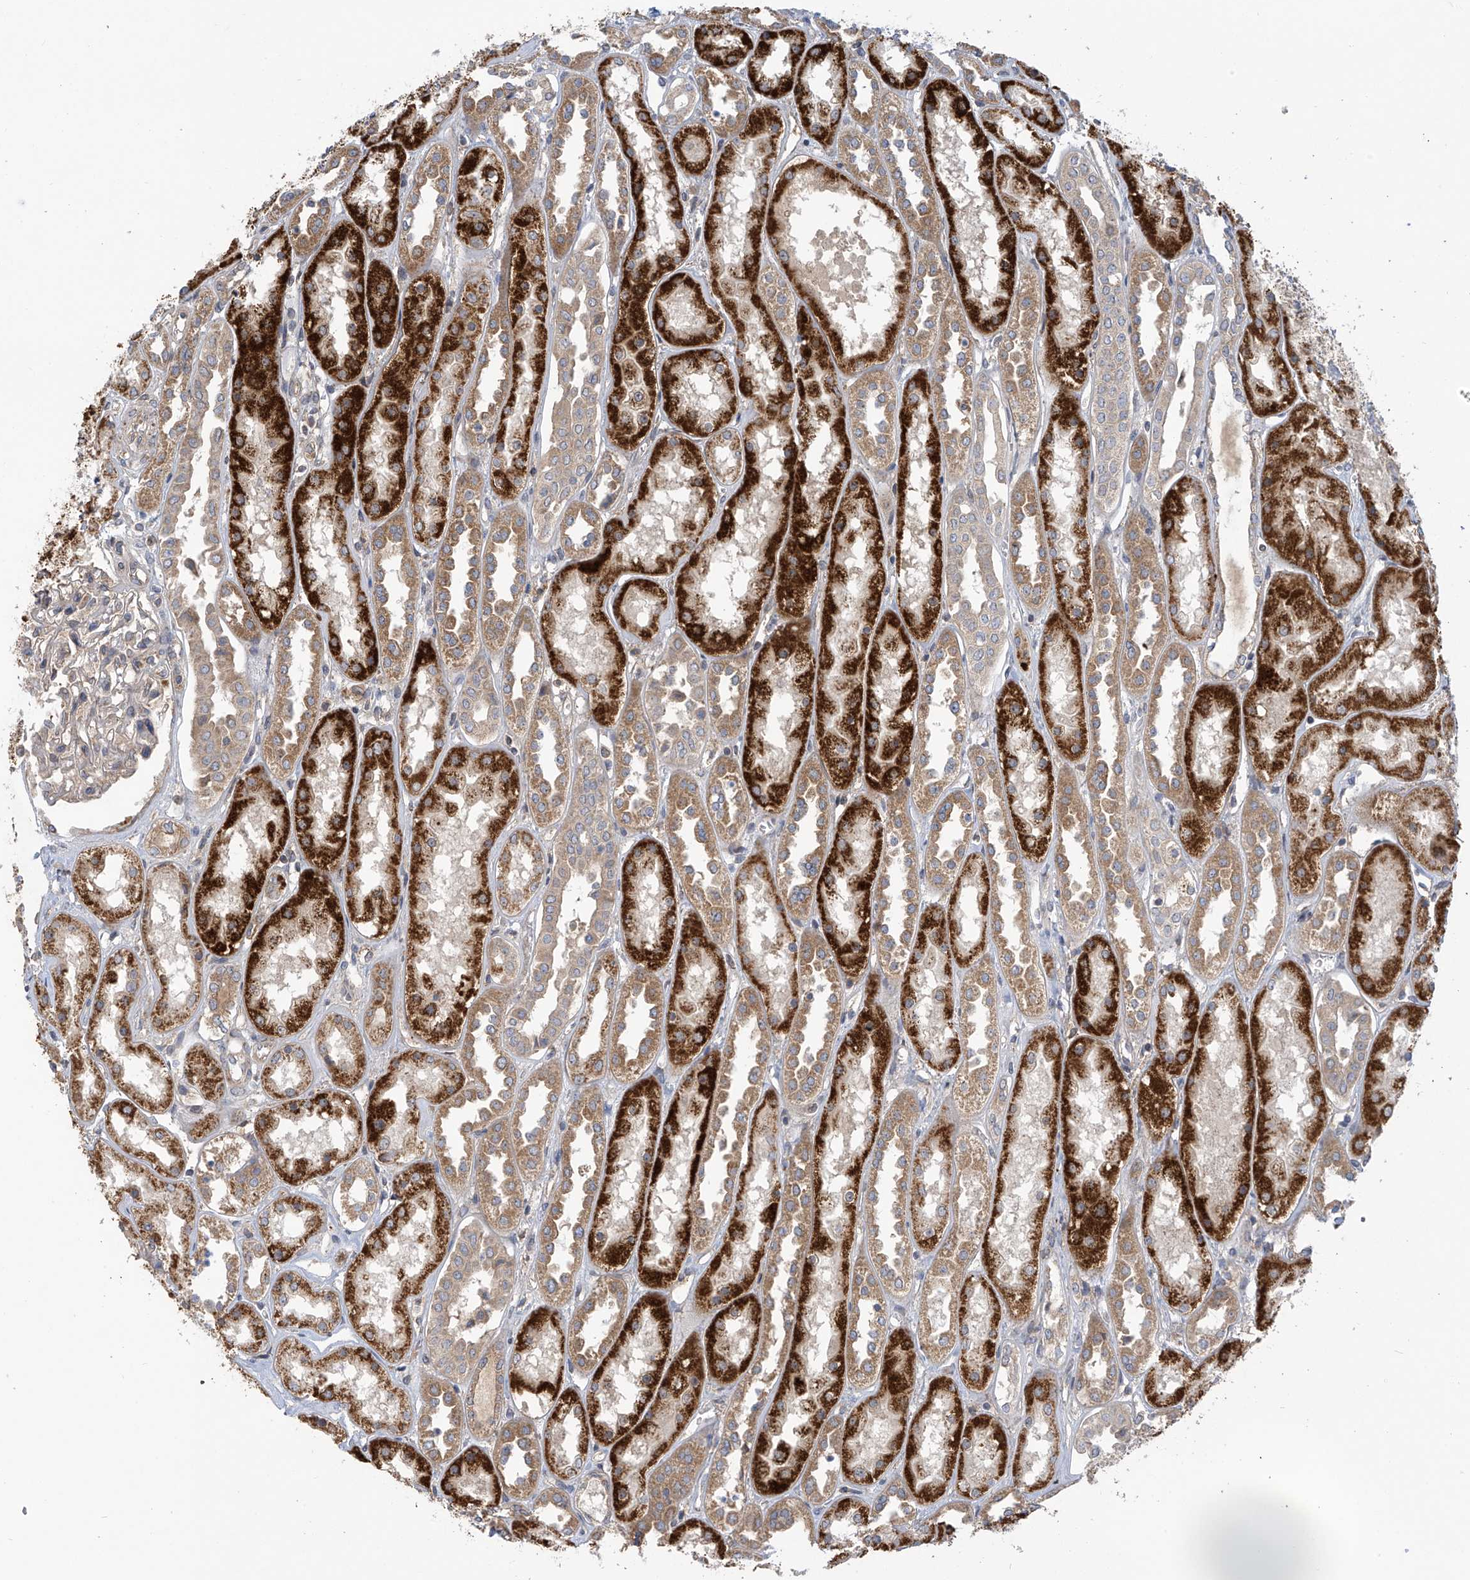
{"staining": {"intensity": "weak", "quantity": "<25%", "location": "cytoplasmic/membranous"}, "tissue": "kidney", "cell_type": "Cells in glomeruli", "image_type": "normal", "snomed": [{"axis": "morphology", "description": "Normal tissue, NOS"}, {"axis": "topography", "description": "Kidney"}], "caption": "Kidney was stained to show a protein in brown. There is no significant staining in cells in glomeruli. (DAB immunohistochemistry (IHC), high magnification).", "gene": "SCGB1D2", "patient": {"sex": "male", "age": 70}}